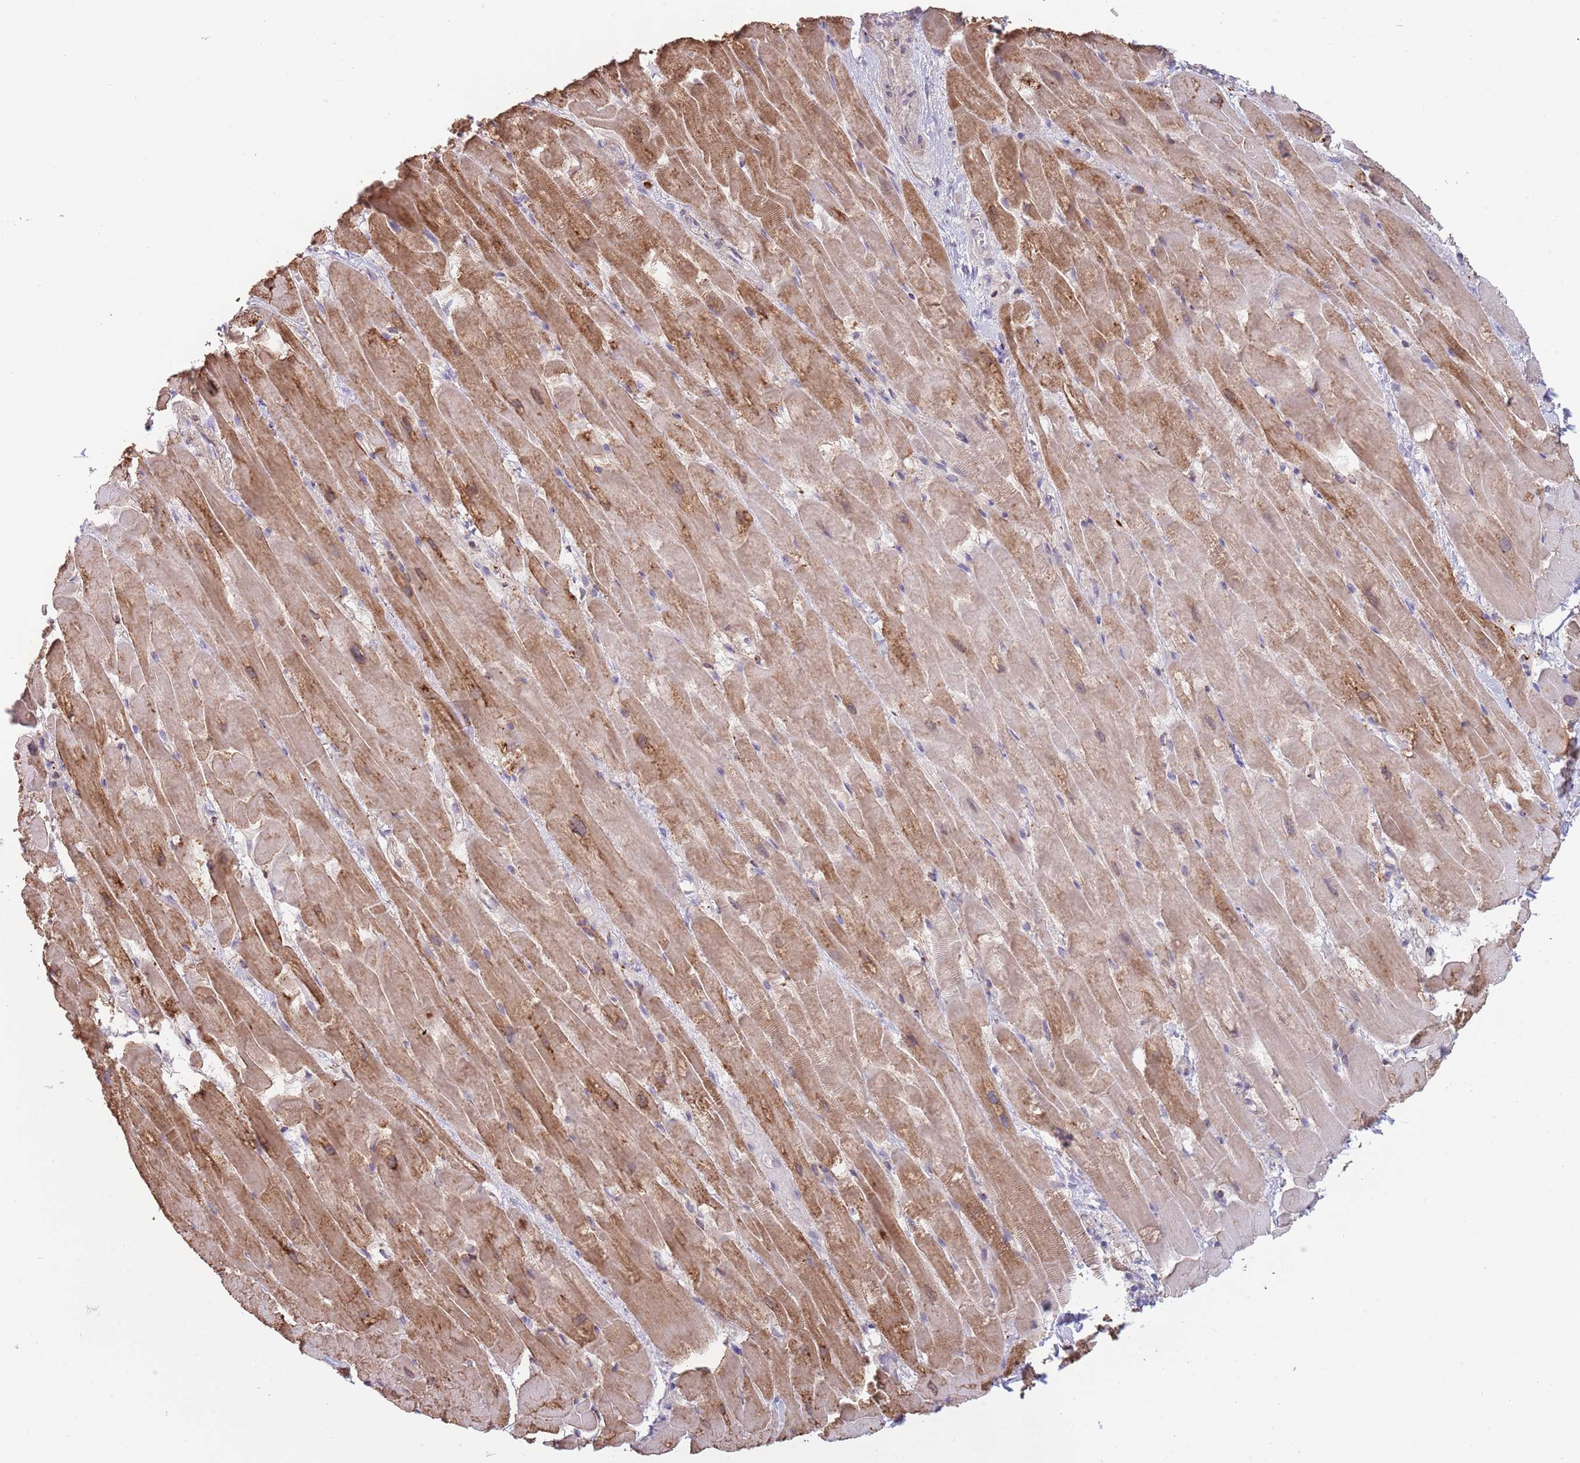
{"staining": {"intensity": "moderate", "quantity": ">75%", "location": "cytoplasmic/membranous"}, "tissue": "heart muscle", "cell_type": "Cardiomyocytes", "image_type": "normal", "snomed": [{"axis": "morphology", "description": "Normal tissue, NOS"}, {"axis": "topography", "description": "Heart"}], "caption": "Immunohistochemical staining of unremarkable heart muscle exhibits medium levels of moderate cytoplasmic/membranous positivity in about >75% of cardiomyocytes. (brown staining indicates protein expression, while blue staining denotes nuclei).", "gene": "PIMREG", "patient": {"sex": "male", "age": 37}}